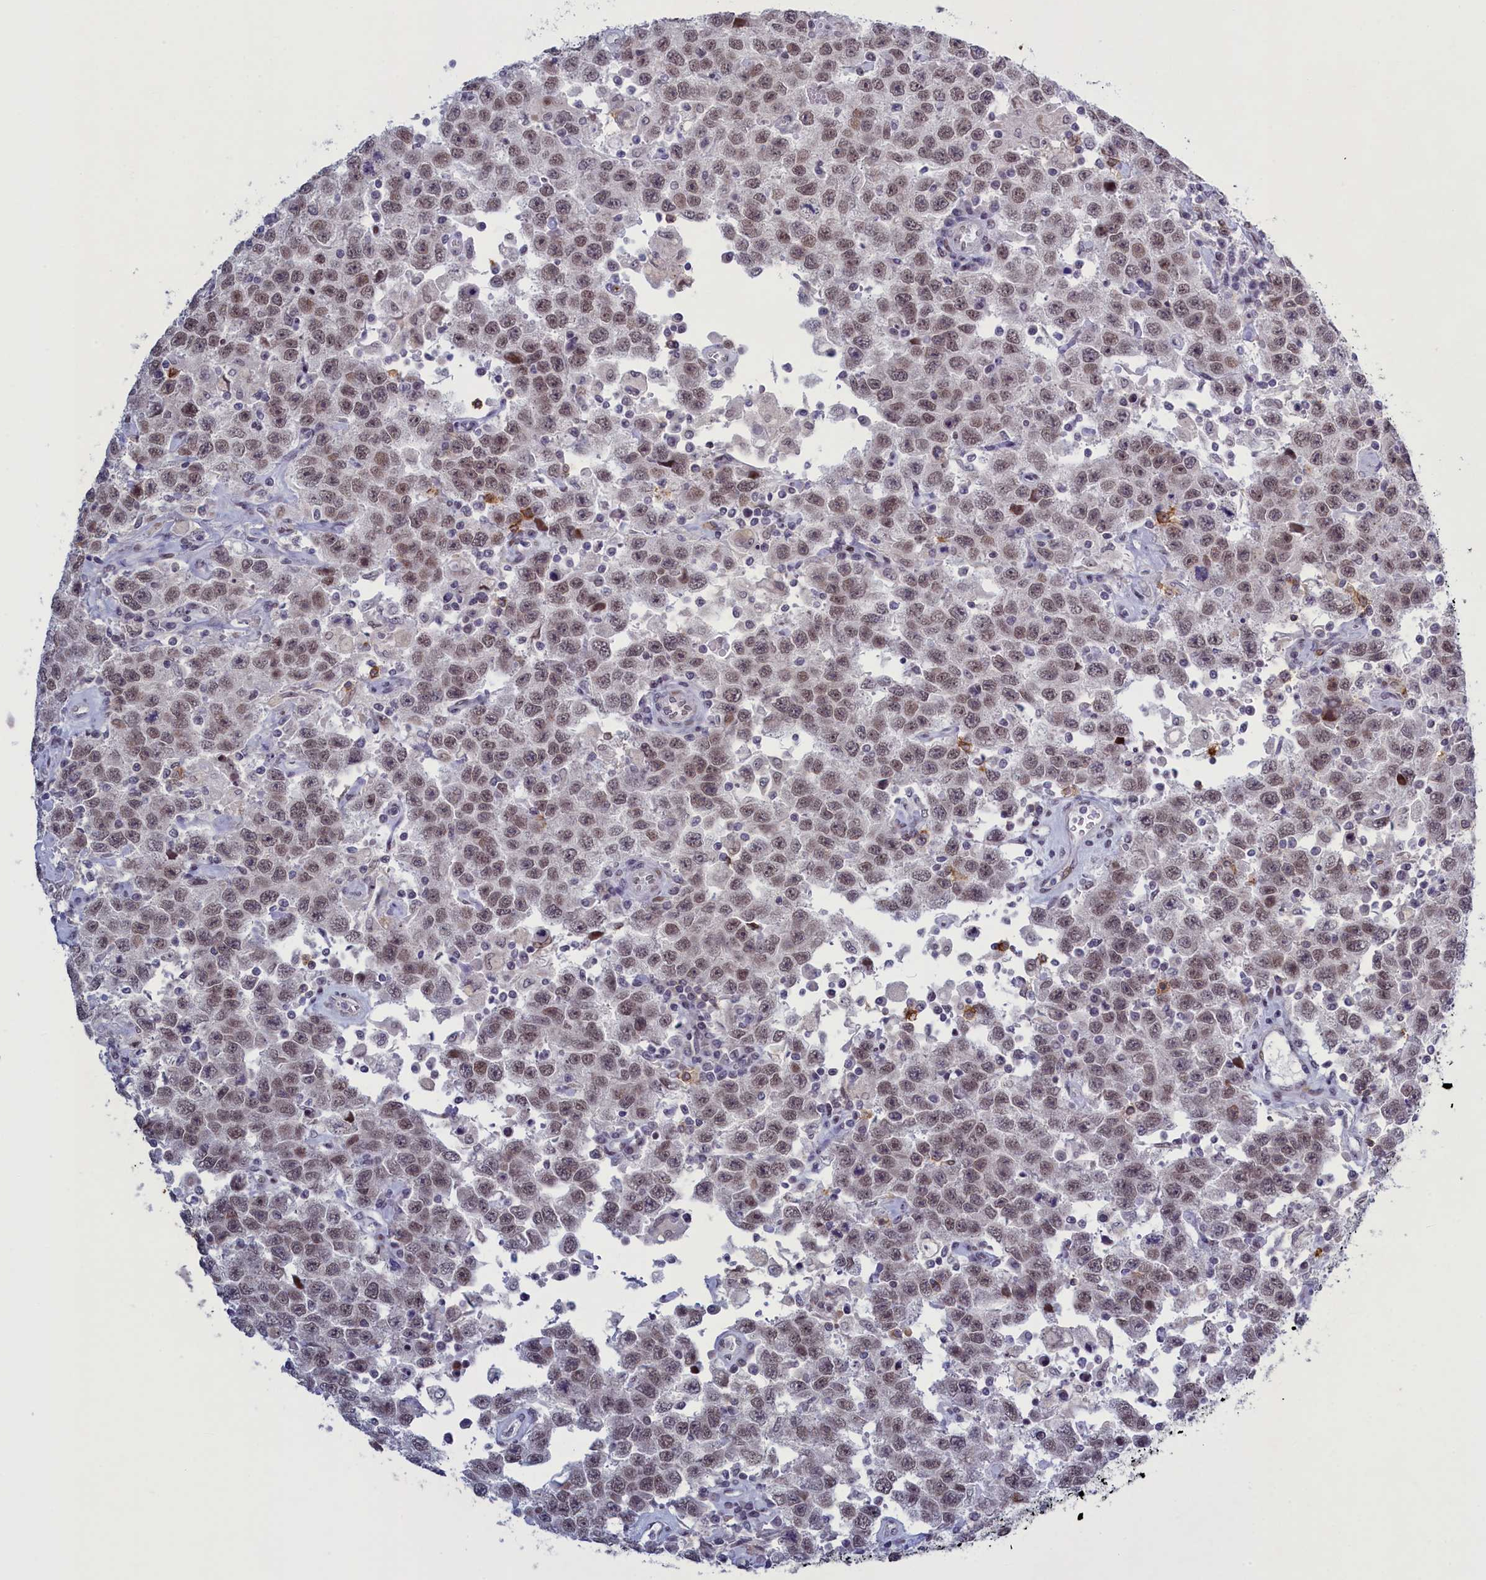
{"staining": {"intensity": "moderate", "quantity": "25%-75%", "location": "nuclear"}, "tissue": "testis cancer", "cell_type": "Tumor cells", "image_type": "cancer", "snomed": [{"axis": "morphology", "description": "Seminoma, NOS"}, {"axis": "topography", "description": "Testis"}], "caption": "Protein expression analysis of human seminoma (testis) reveals moderate nuclear staining in approximately 25%-75% of tumor cells.", "gene": "ATF7IP2", "patient": {"sex": "male", "age": 41}}